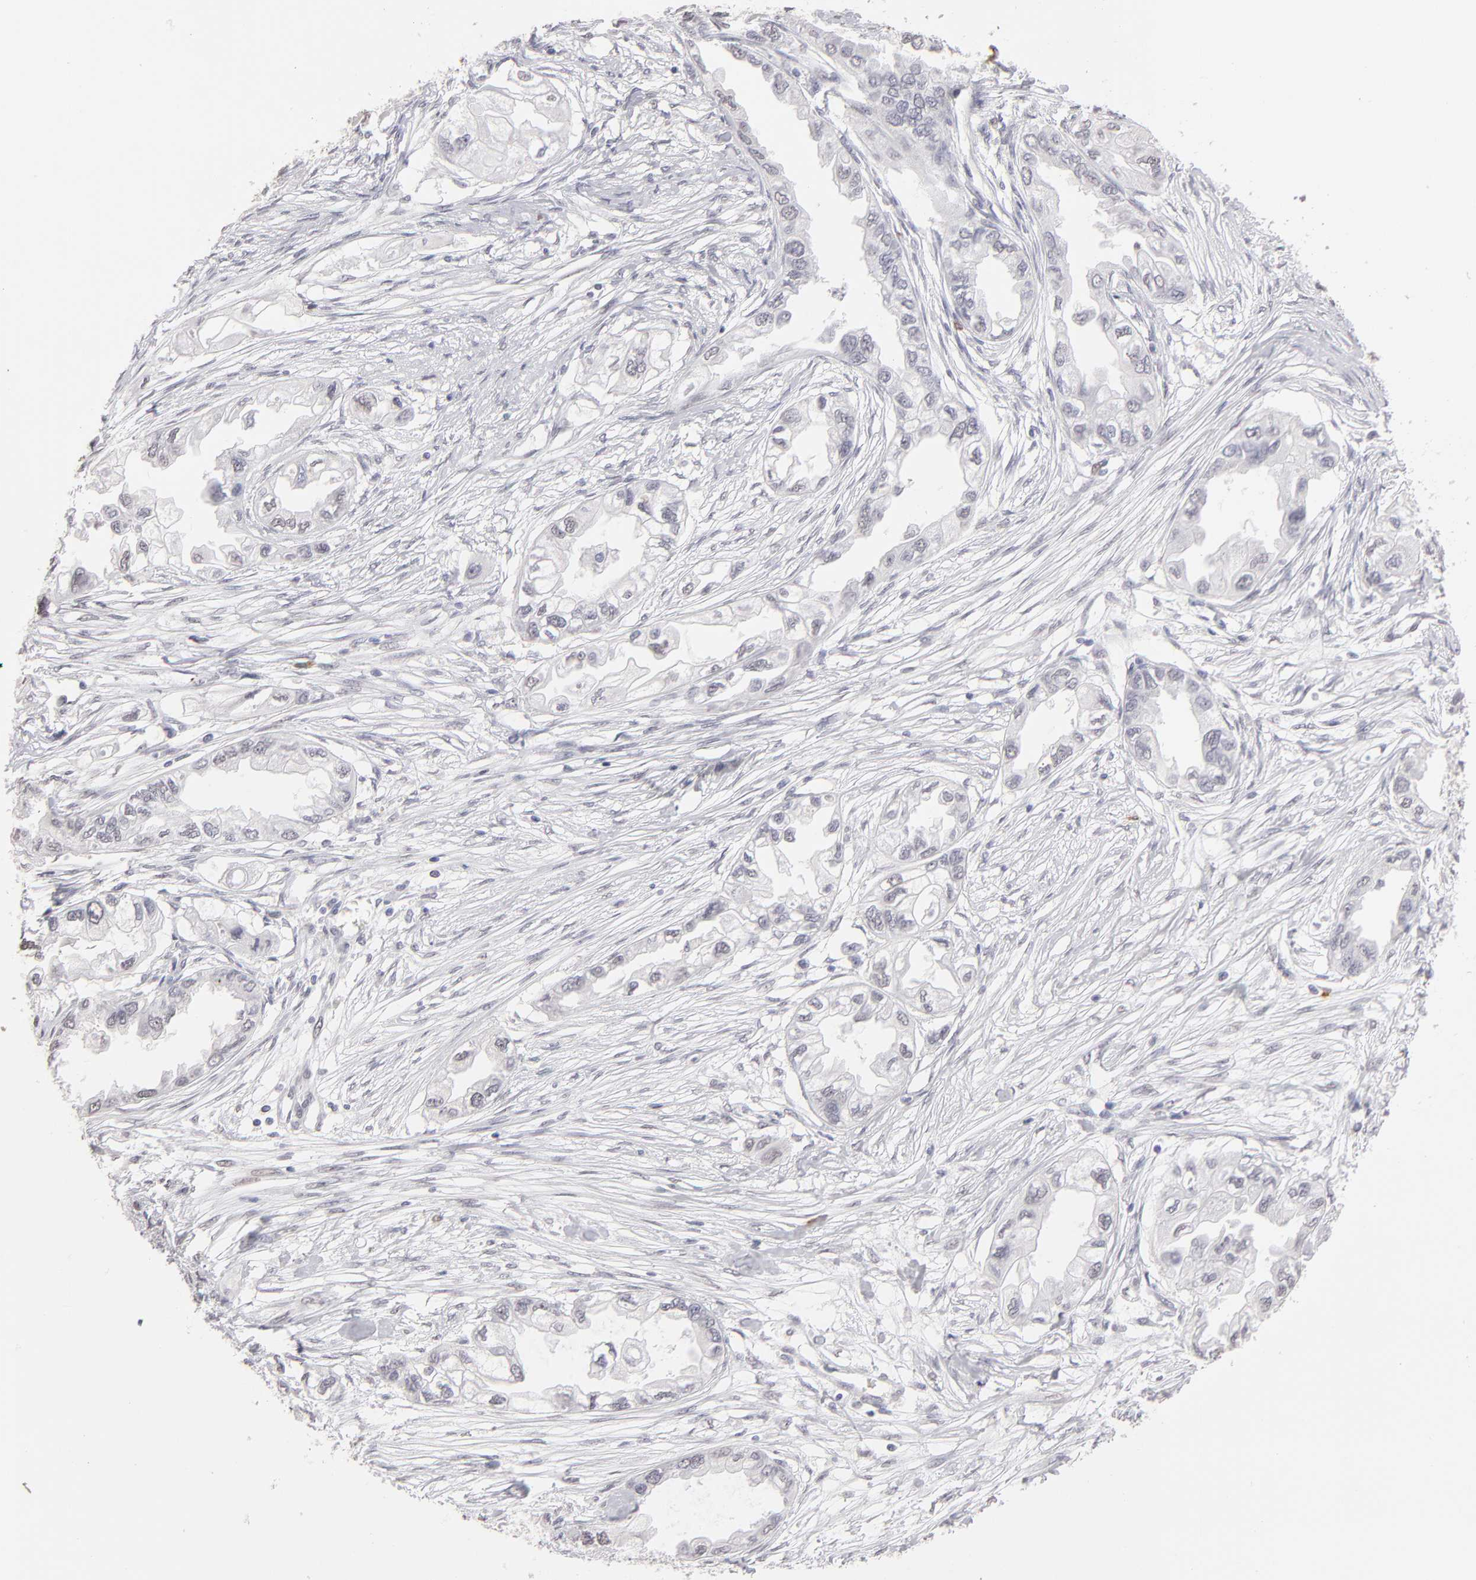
{"staining": {"intensity": "negative", "quantity": "none", "location": "none"}, "tissue": "endometrial cancer", "cell_type": "Tumor cells", "image_type": "cancer", "snomed": [{"axis": "morphology", "description": "Adenocarcinoma, NOS"}, {"axis": "topography", "description": "Endometrium"}], "caption": "IHC of endometrial adenocarcinoma reveals no positivity in tumor cells. (DAB (3,3'-diaminobenzidine) IHC with hematoxylin counter stain).", "gene": "MGAM", "patient": {"sex": "female", "age": 67}}